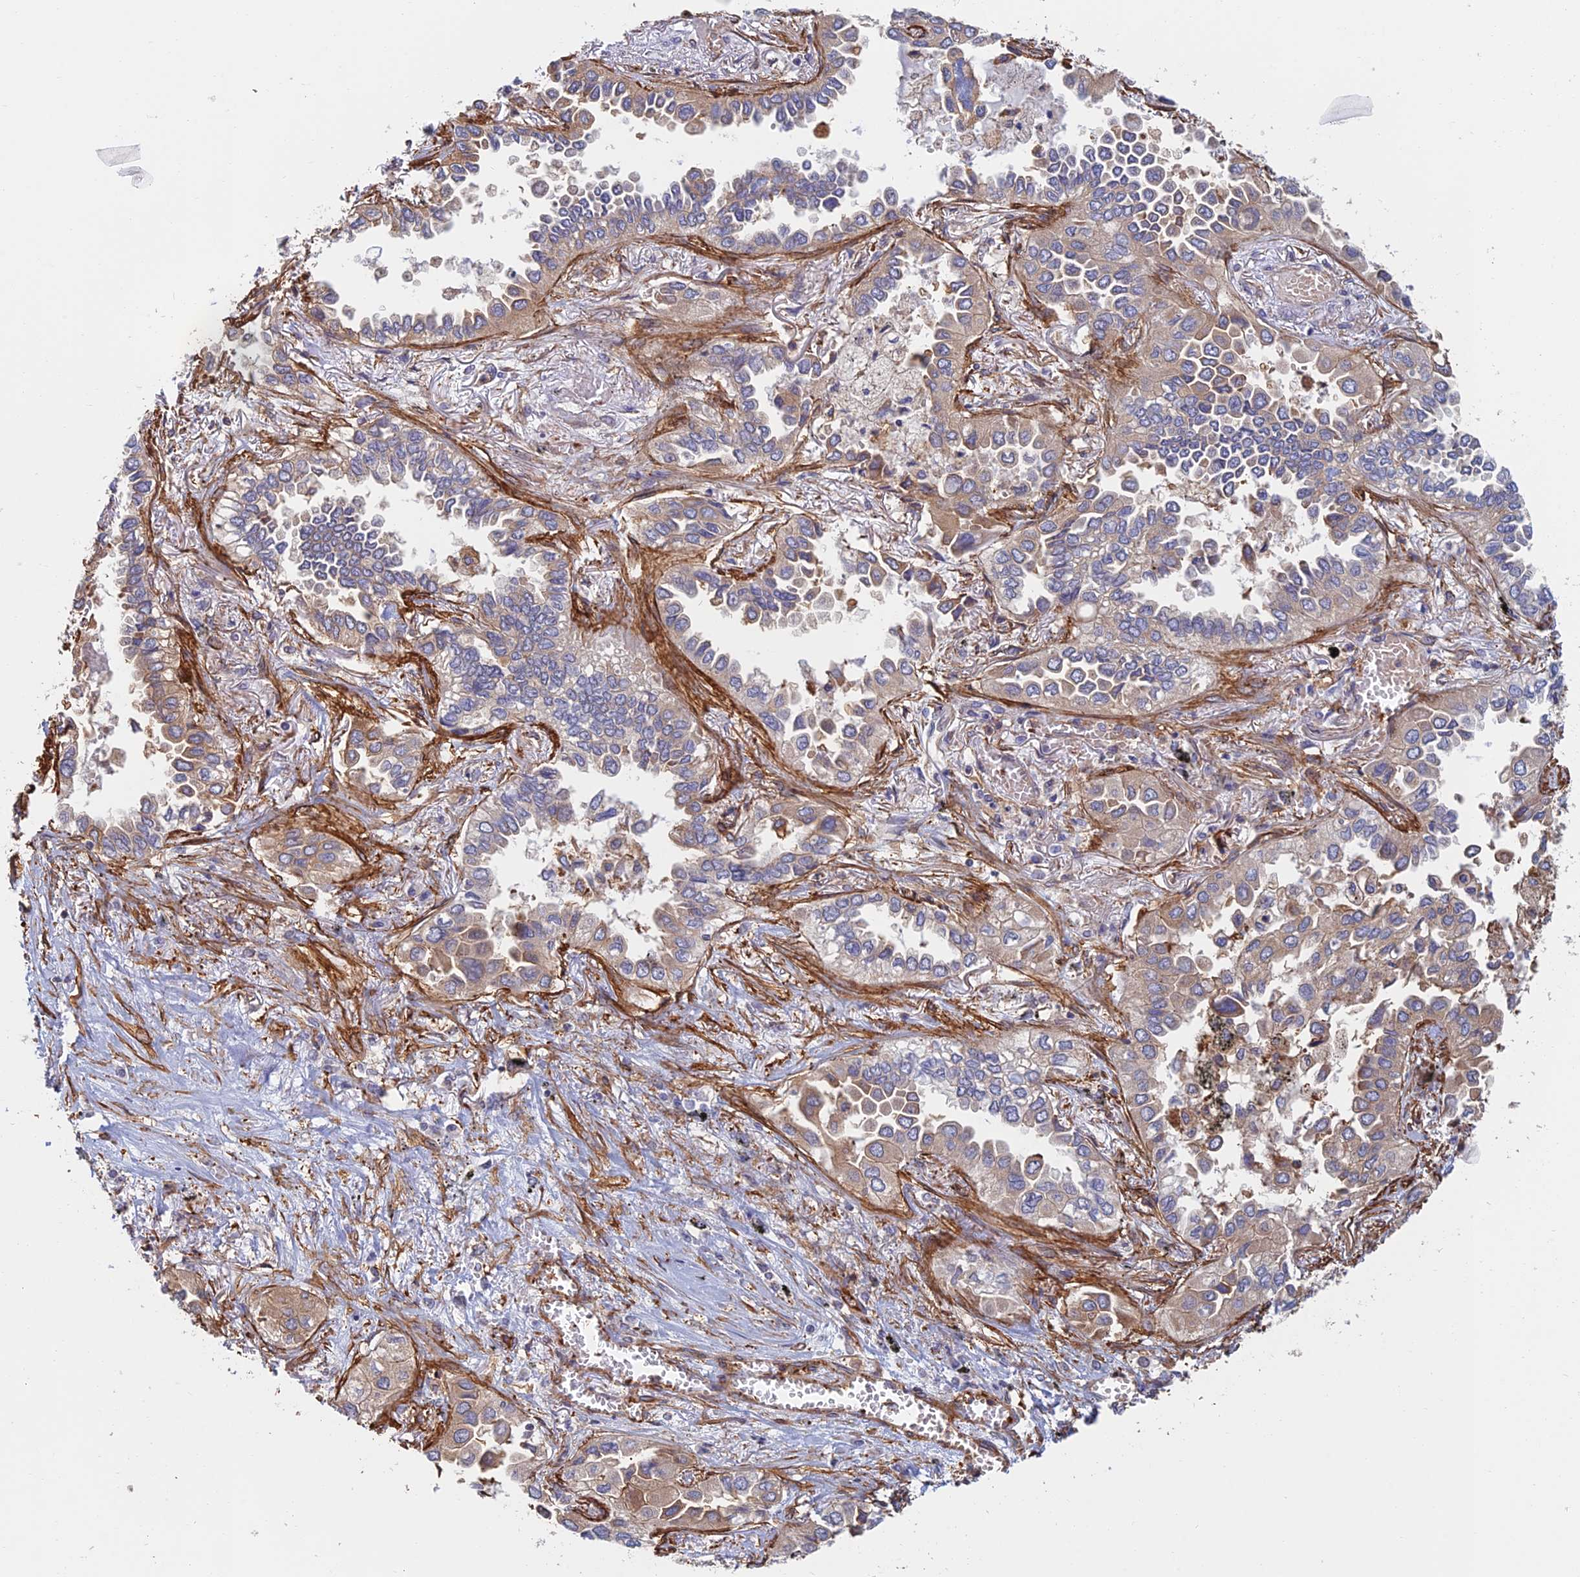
{"staining": {"intensity": "moderate", "quantity": "<25%", "location": "cytoplasmic/membranous"}, "tissue": "lung cancer", "cell_type": "Tumor cells", "image_type": "cancer", "snomed": [{"axis": "morphology", "description": "Adenocarcinoma, NOS"}, {"axis": "topography", "description": "Lung"}], "caption": "Immunohistochemistry of lung adenocarcinoma displays low levels of moderate cytoplasmic/membranous staining in approximately <25% of tumor cells.", "gene": "PAK4", "patient": {"sex": "female", "age": 76}}